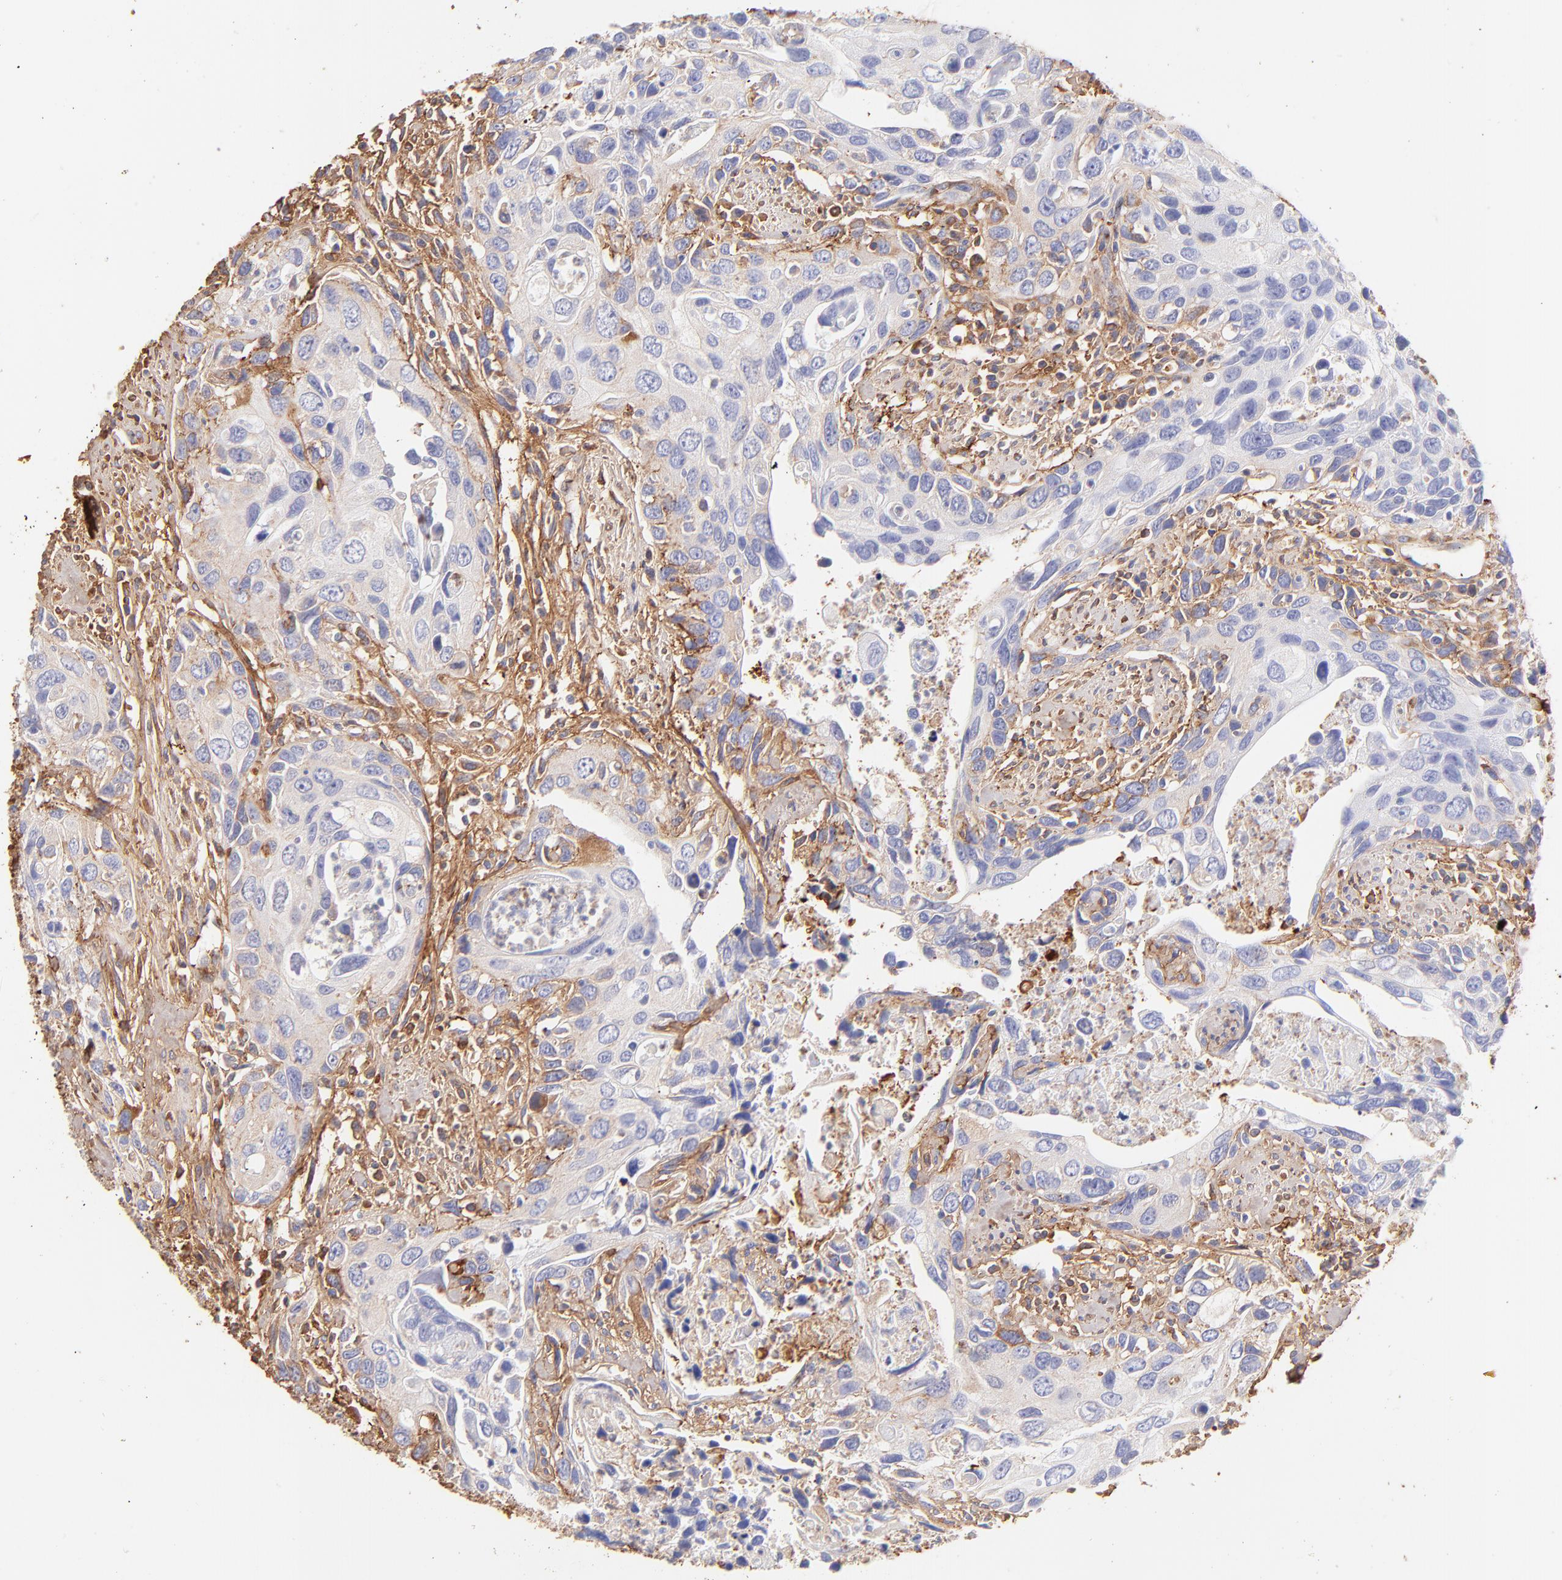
{"staining": {"intensity": "negative", "quantity": "none", "location": "none"}, "tissue": "urothelial cancer", "cell_type": "Tumor cells", "image_type": "cancer", "snomed": [{"axis": "morphology", "description": "Urothelial carcinoma, High grade"}, {"axis": "topography", "description": "Urinary bladder"}], "caption": "This is an immunohistochemistry image of high-grade urothelial carcinoma. There is no positivity in tumor cells.", "gene": "BGN", "patient": {"sex": "male", "age": 71}}